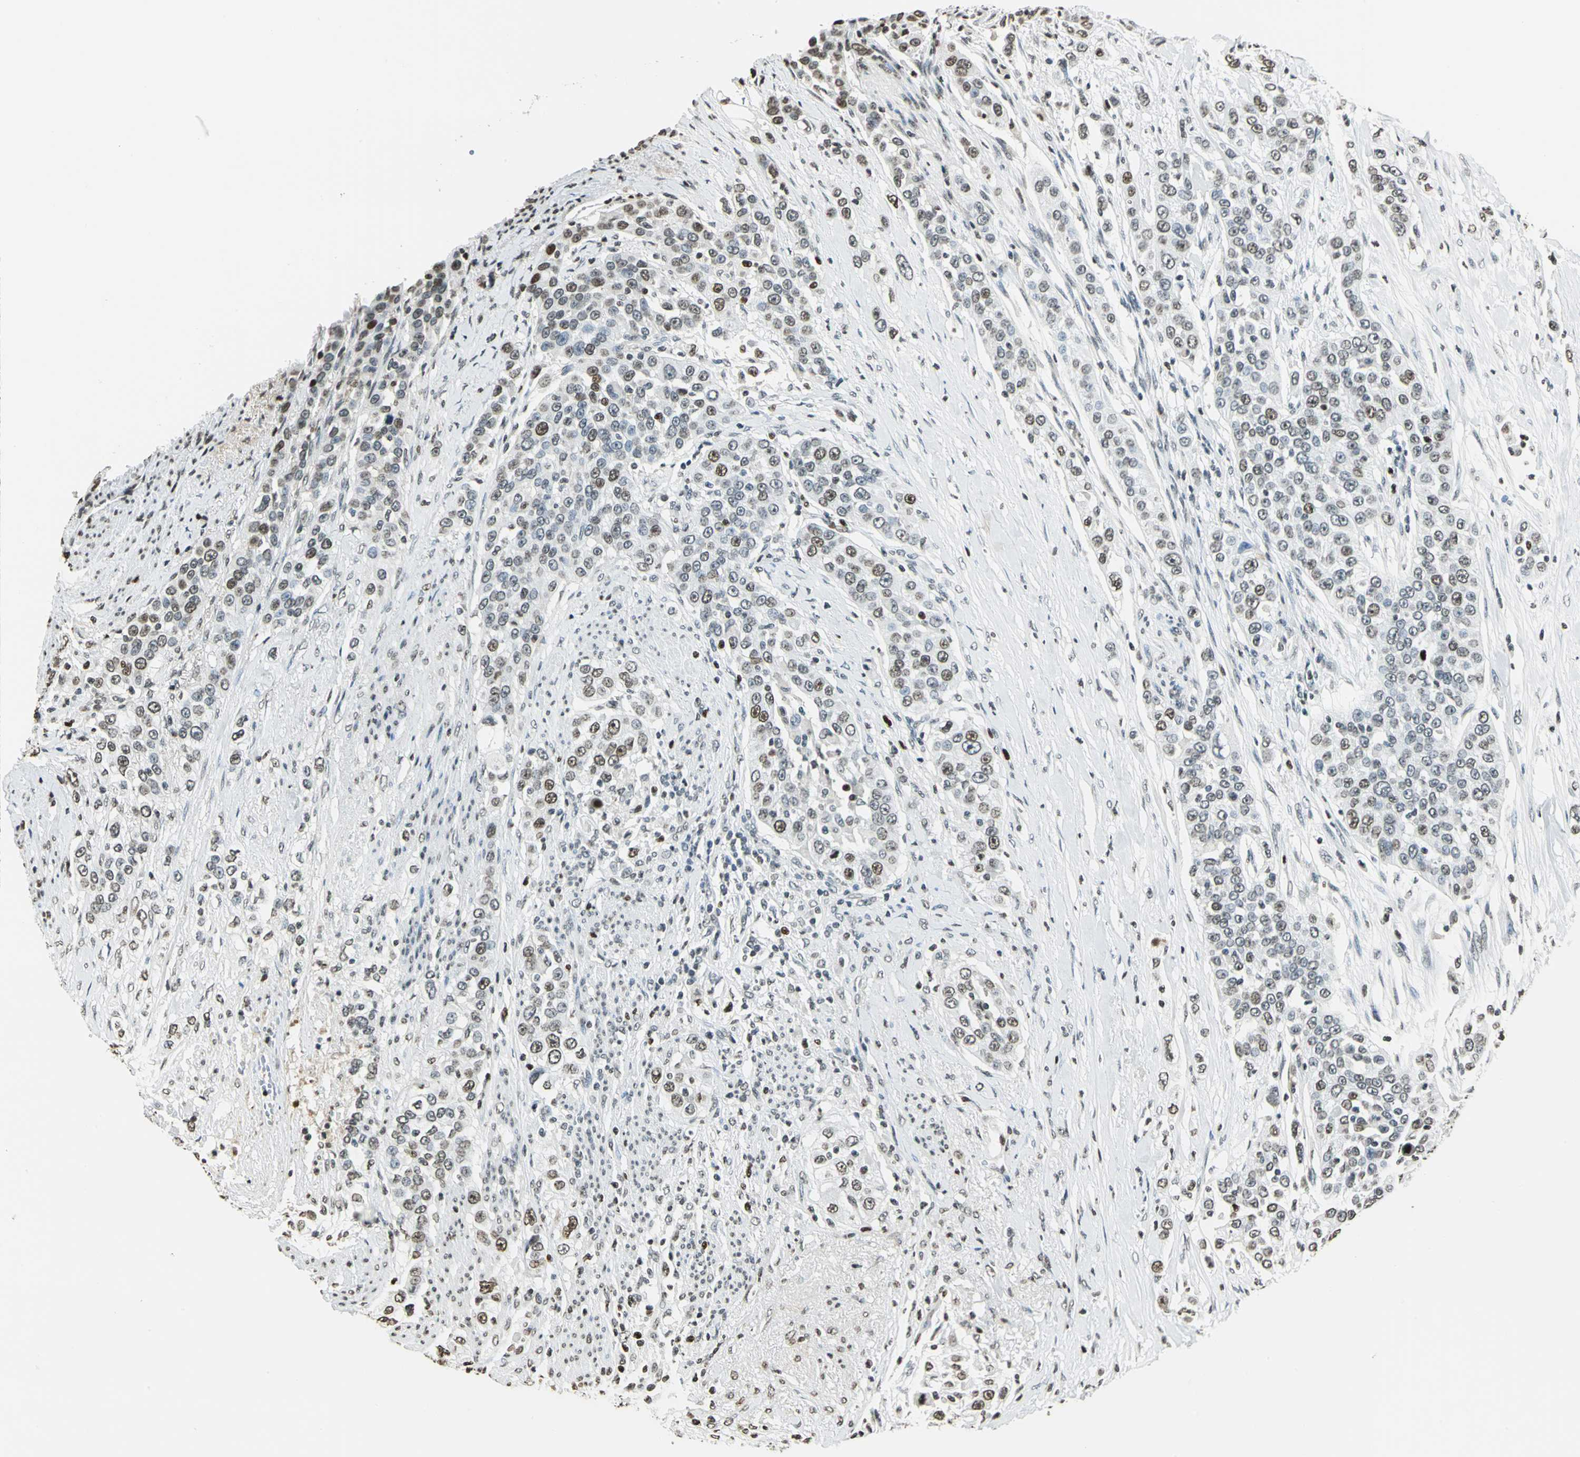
{"staining": {"intensity": "moderate", "quantity": "25%-75%", "location": "nuclear"}, "tissue": "urothelial cancer", "cell_type": "Tumor cells", "image_type": "cancer", "snomed": [{"axis": "morphology", "description": "Urothelial carcinoma, High grade"}, {"axis": "topography", "description": "Urinary bladder"}], "caption": "A brown stain highlights moderate nuclear staining of a protein in urothelial cancer tumor cells.", "gene": "MCM4", "patient": {"sex": "female", "age": 80}}